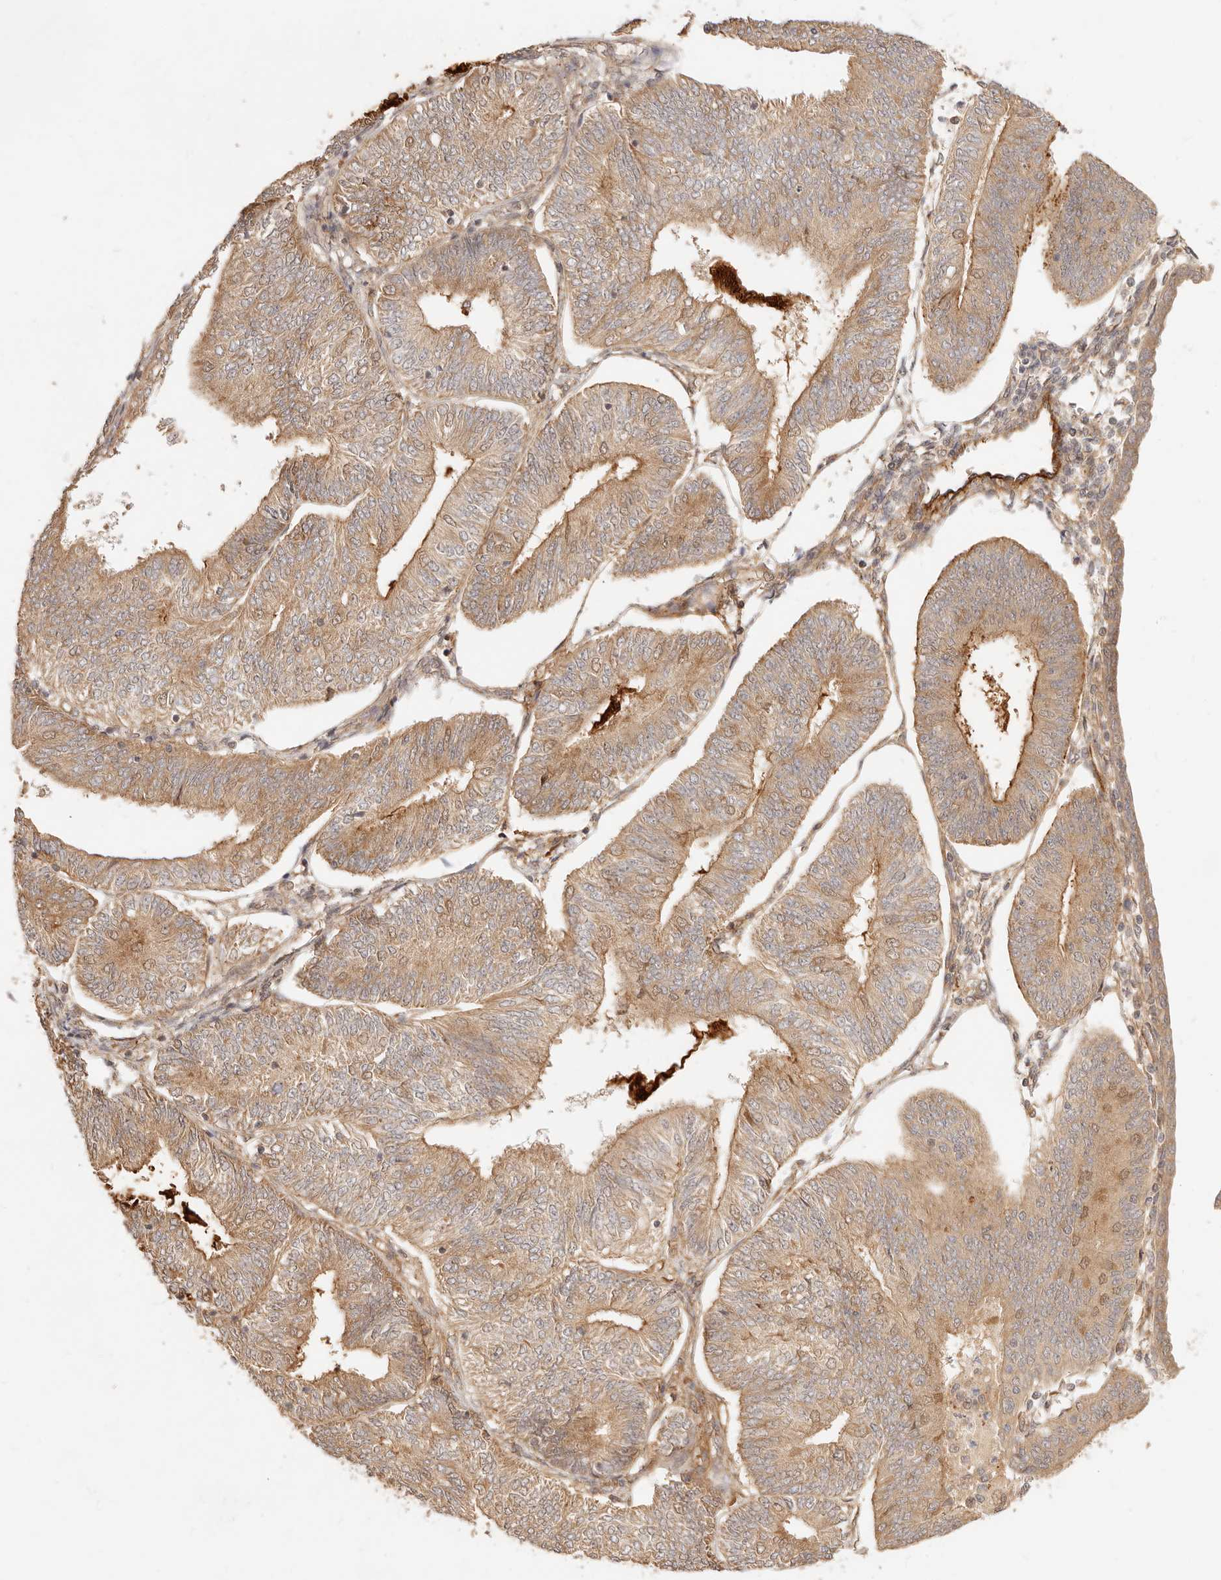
{"staining": {"intensity": "moderate", "quantity": ">75%", "location": "cytoplasmic/membranous"}, "tissue": "endometrial cancer", "cell_type": "Tumor cells", "image_type": "cancer", "snomed": [{"axis": "morphology", "description": "Adenocarcinoma, NOS"}, {"axis": "topography", "description": "Endometrium"}], "caption": "IHC micrograph of human endometrial adenocarcinoma stained for a protein (brown), which displays medium levels of moderate cytoplasmic/membranous positivity in approximately >75% of tumor cells.", "gene": "UBXN10", "patient": {"sex": "female", "age": 58}}